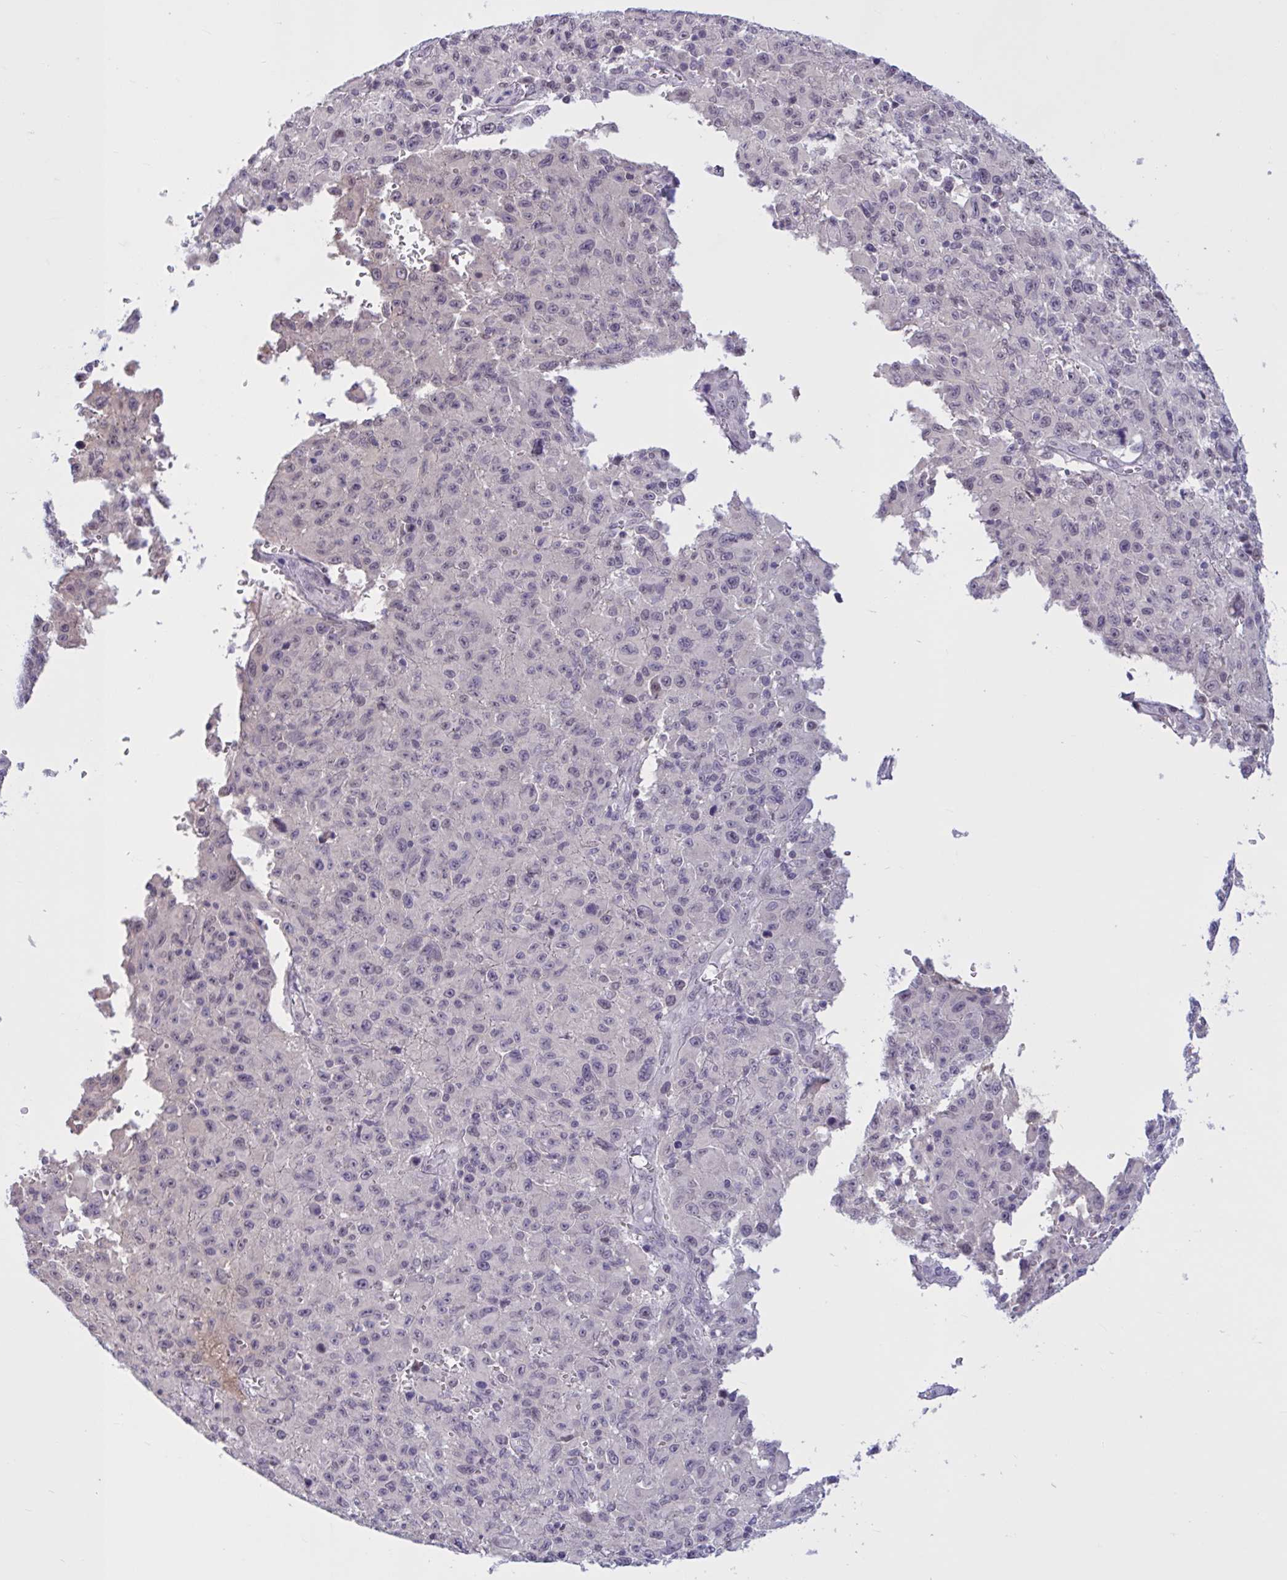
{"staining": {"intensity": "negative", "quantity": "none", "location": "none"}, "tissue": "melanoma", "cell_type": "Tumor cells", "image_type": "cancer", "snomed": [{"axis": "morphology", "description": "Malignant melanoma, NOS"}, {"axis": "topography", "description": "Skin"}], "caption": "The image displays no significant expression in tumor cells of malignant melanoma.", "gene": "RBL1", "patient": {"sex": "male", "age": 46}}